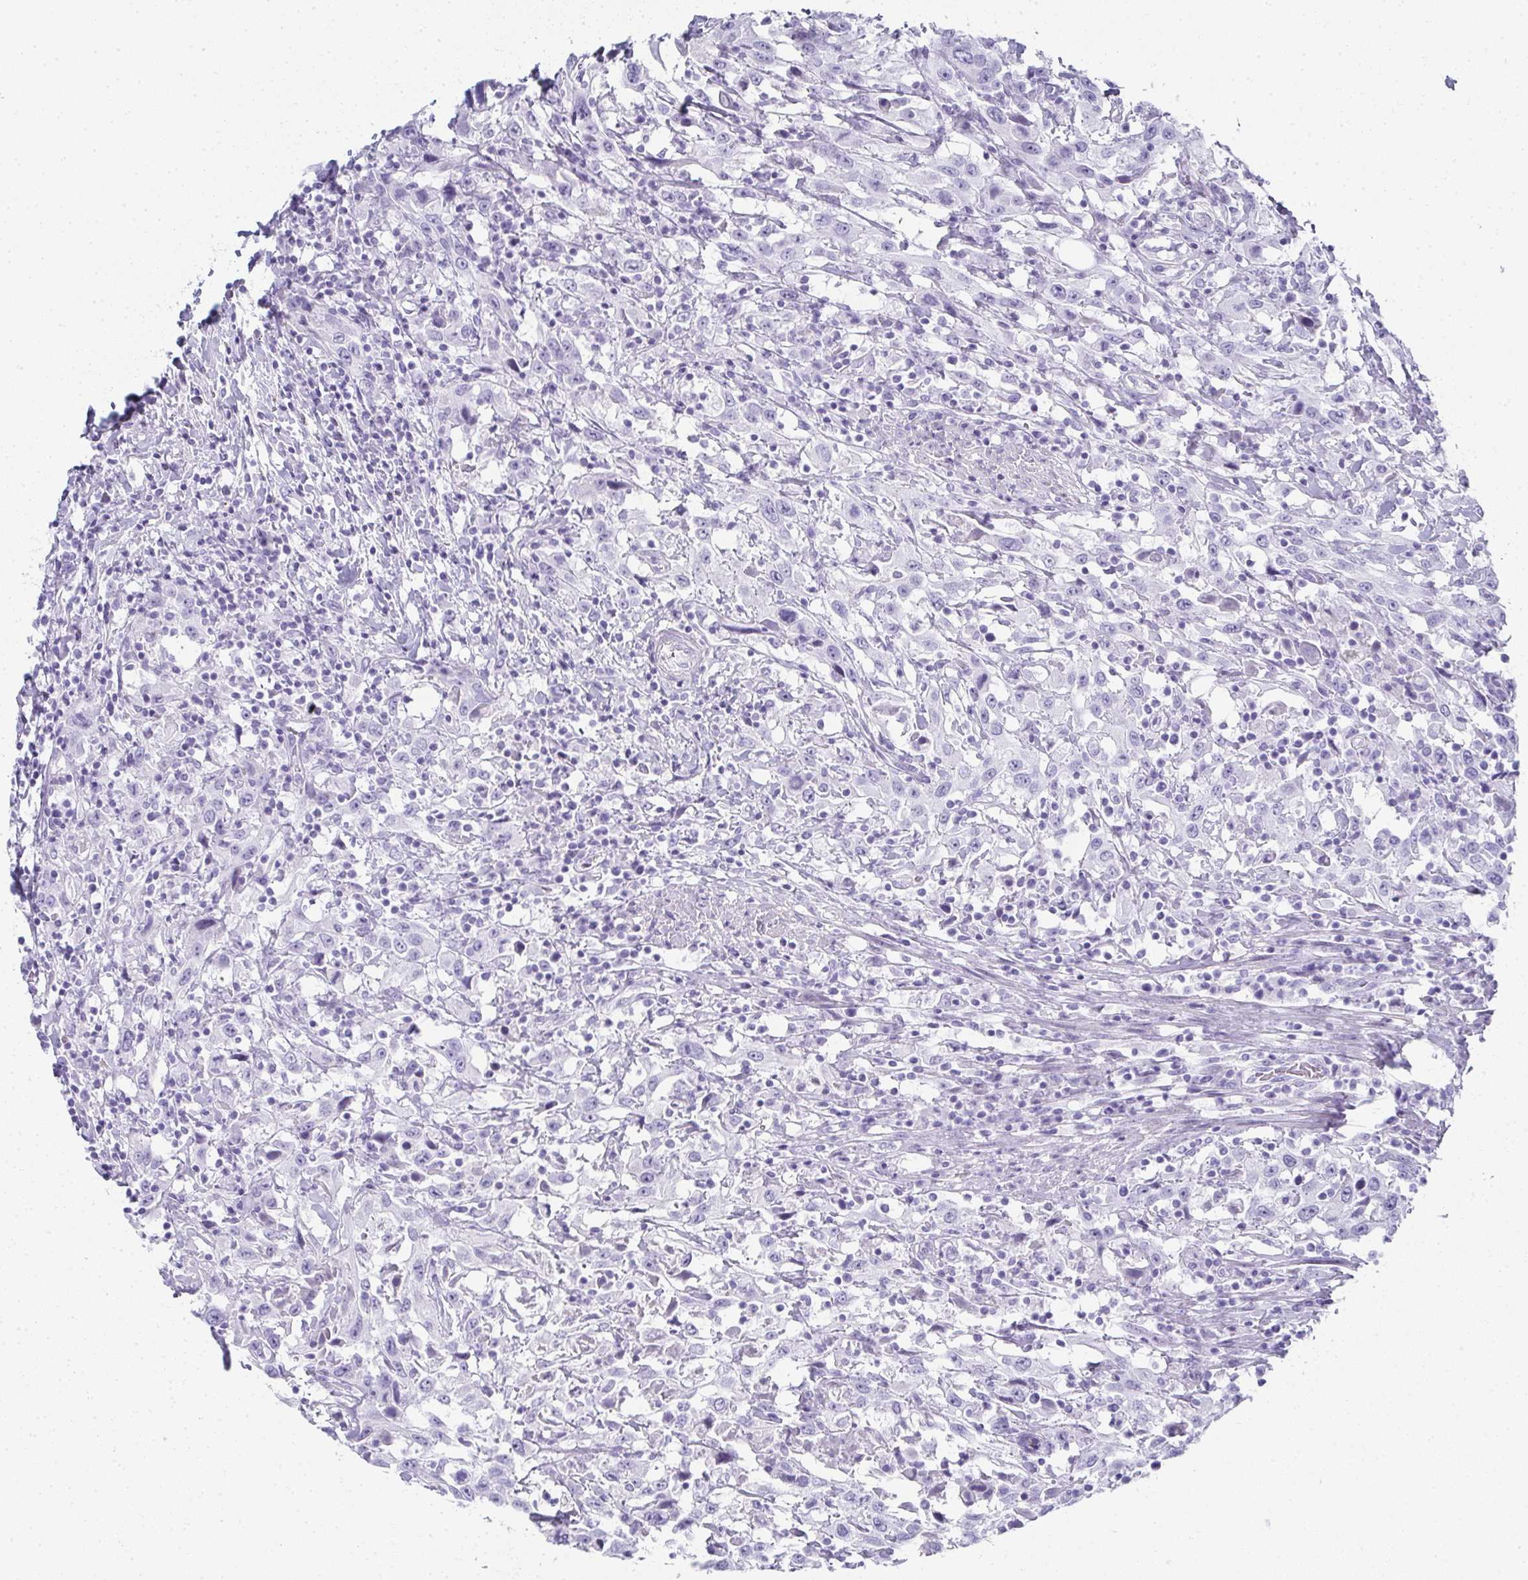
{"staining": {"intensity": "negative", "quantity": "none", "location": "none"}, "tissue": "urothelial cancer", "cell_type": "Tumor cells", "image_type": "cancer", "snomed": [{"axis": "morphology", "description": "Urothelial carcinoma, High grade"}, {"axis": "topography", "description": "Urinary bladder"}], "caption": "High-grade urothelial carcinoma was stained to show a protein in brown. There is no significant expression in tumor cells. The staining is performed using DAB (3,3'-diaminobenzidine) brown chromogen with nuclei counter-stained in using hematoxylin.", "gene": "SYCP1", "patient": {"sex": "male", "age": 61}}